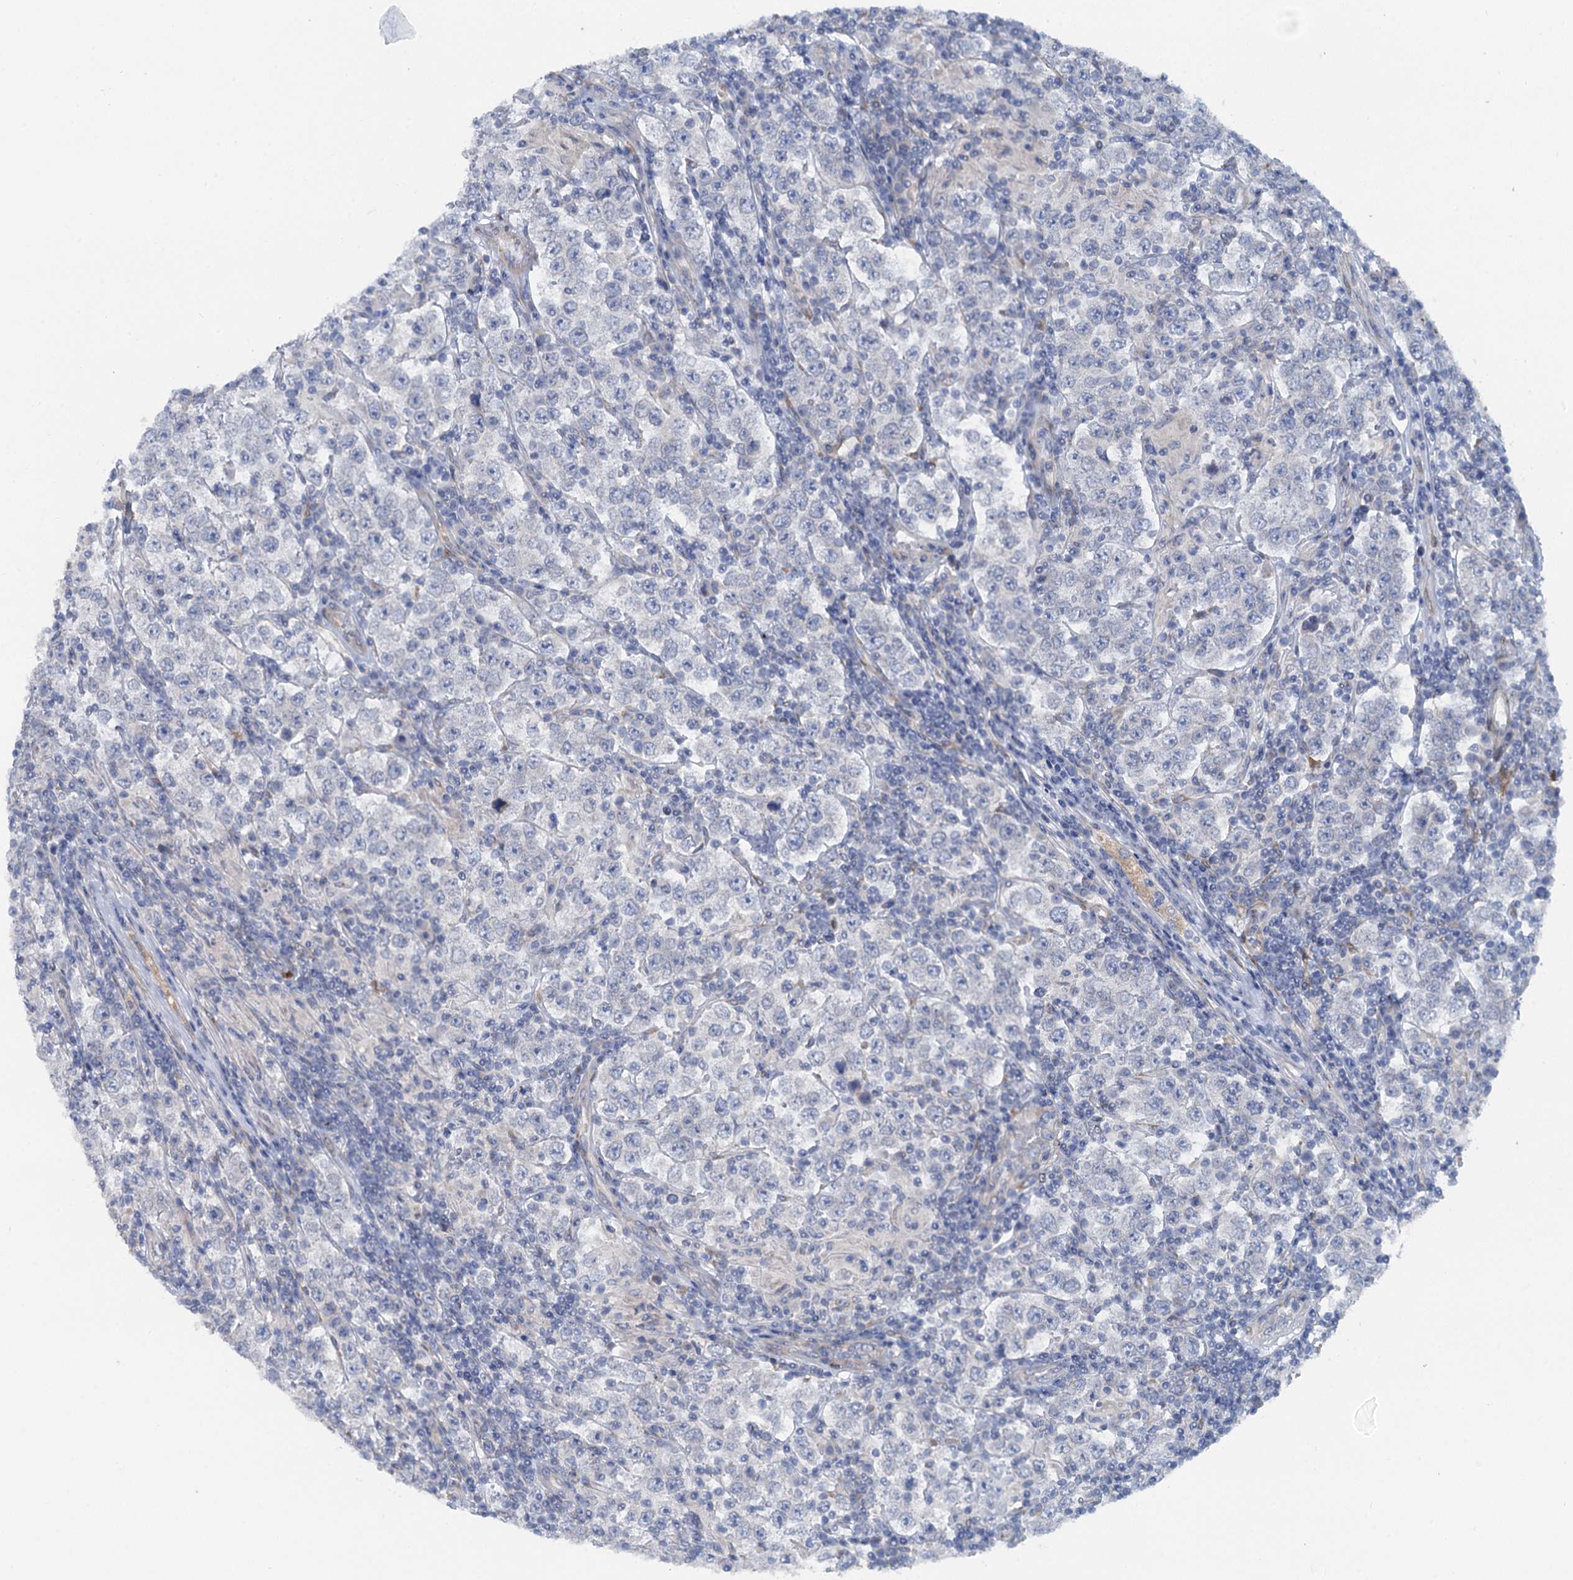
{"staining": {"intensity": "negative", "quantity": "none", "location": "none"}, "tissue": "testis cancer", "cell_type": "Tumor cells", "image_type": "cancer", "snomed": [{"axis": "morphology", "description": "Normal tissue, NOS"}, {"axis": "morphology", "description": "Urothelial carcinoma, High grade"}, {"axis": "morphology", "description": "Seminoma, NOS"}, {"axis": "morphology", "description": "Carcinoma, Embryonal, NOS"}, {"axis": "topography", "description": "Urinary bladder"}, {"axis": "topography", "description": "Testis"}], "caption": "This is an immunohistochemistry image of human testis cancer. There is no positivity in tumor cells.", "gene": "POGLUT3", "patient": {"sex": "male", "age": 41}}